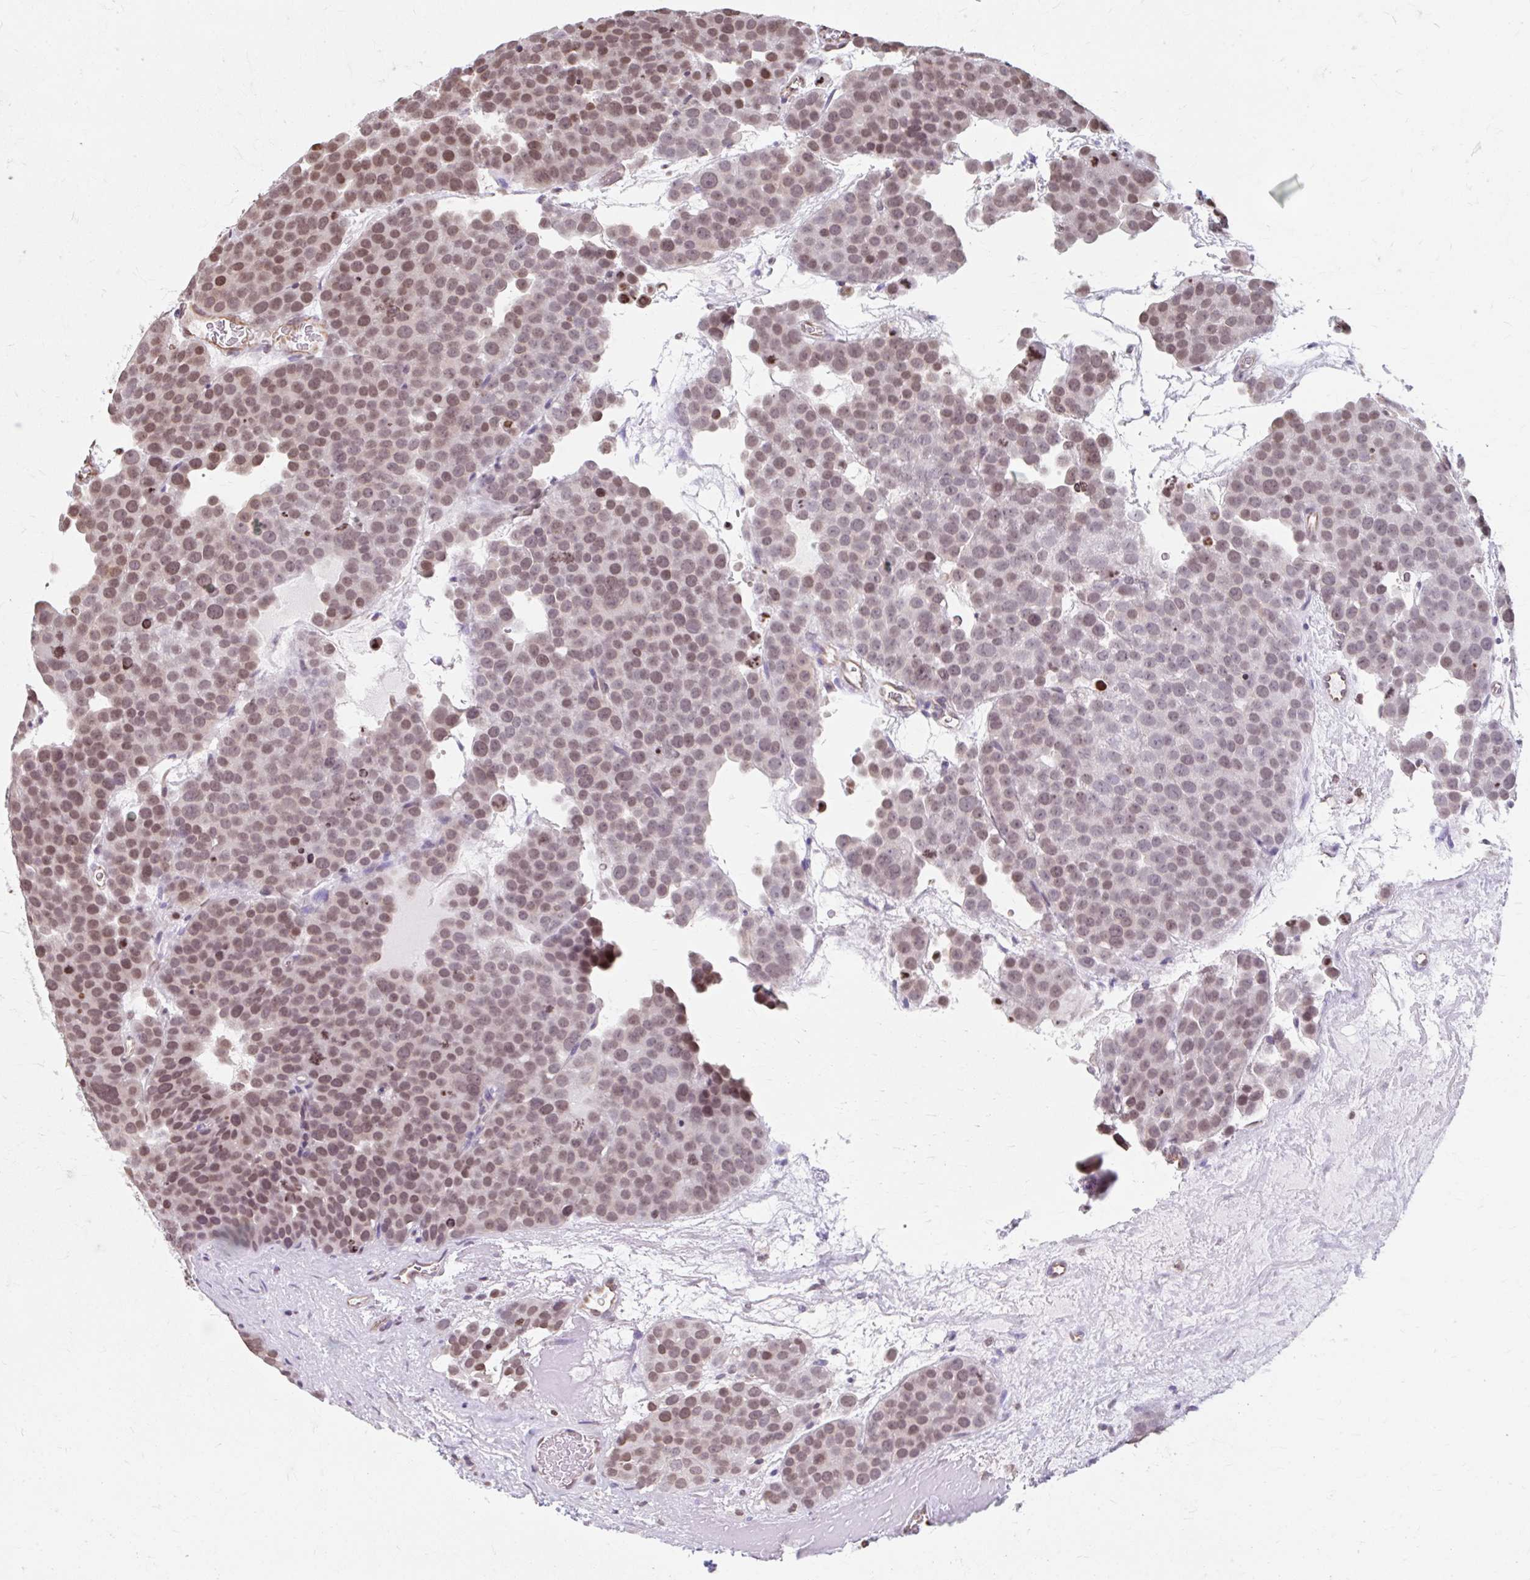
{"staining": {"intensity": "moderate", "quantity": ">75%", "location": "nuclear"}, "tissue": "testis cancer", "cell_type": "Tumor cells", "image_type": "cancer", "snomed": [{"axis": "morphology", "description": "Seminoma, NOS"}, {"axis": "topography", "description": "Testis"}], "caption": "Protein staining shows moderate nuclear expression in approximately >75% of tumor cells in testis seminoma.", "gene": "ORC3", "patient": {"sex": "male", "age": 71}}